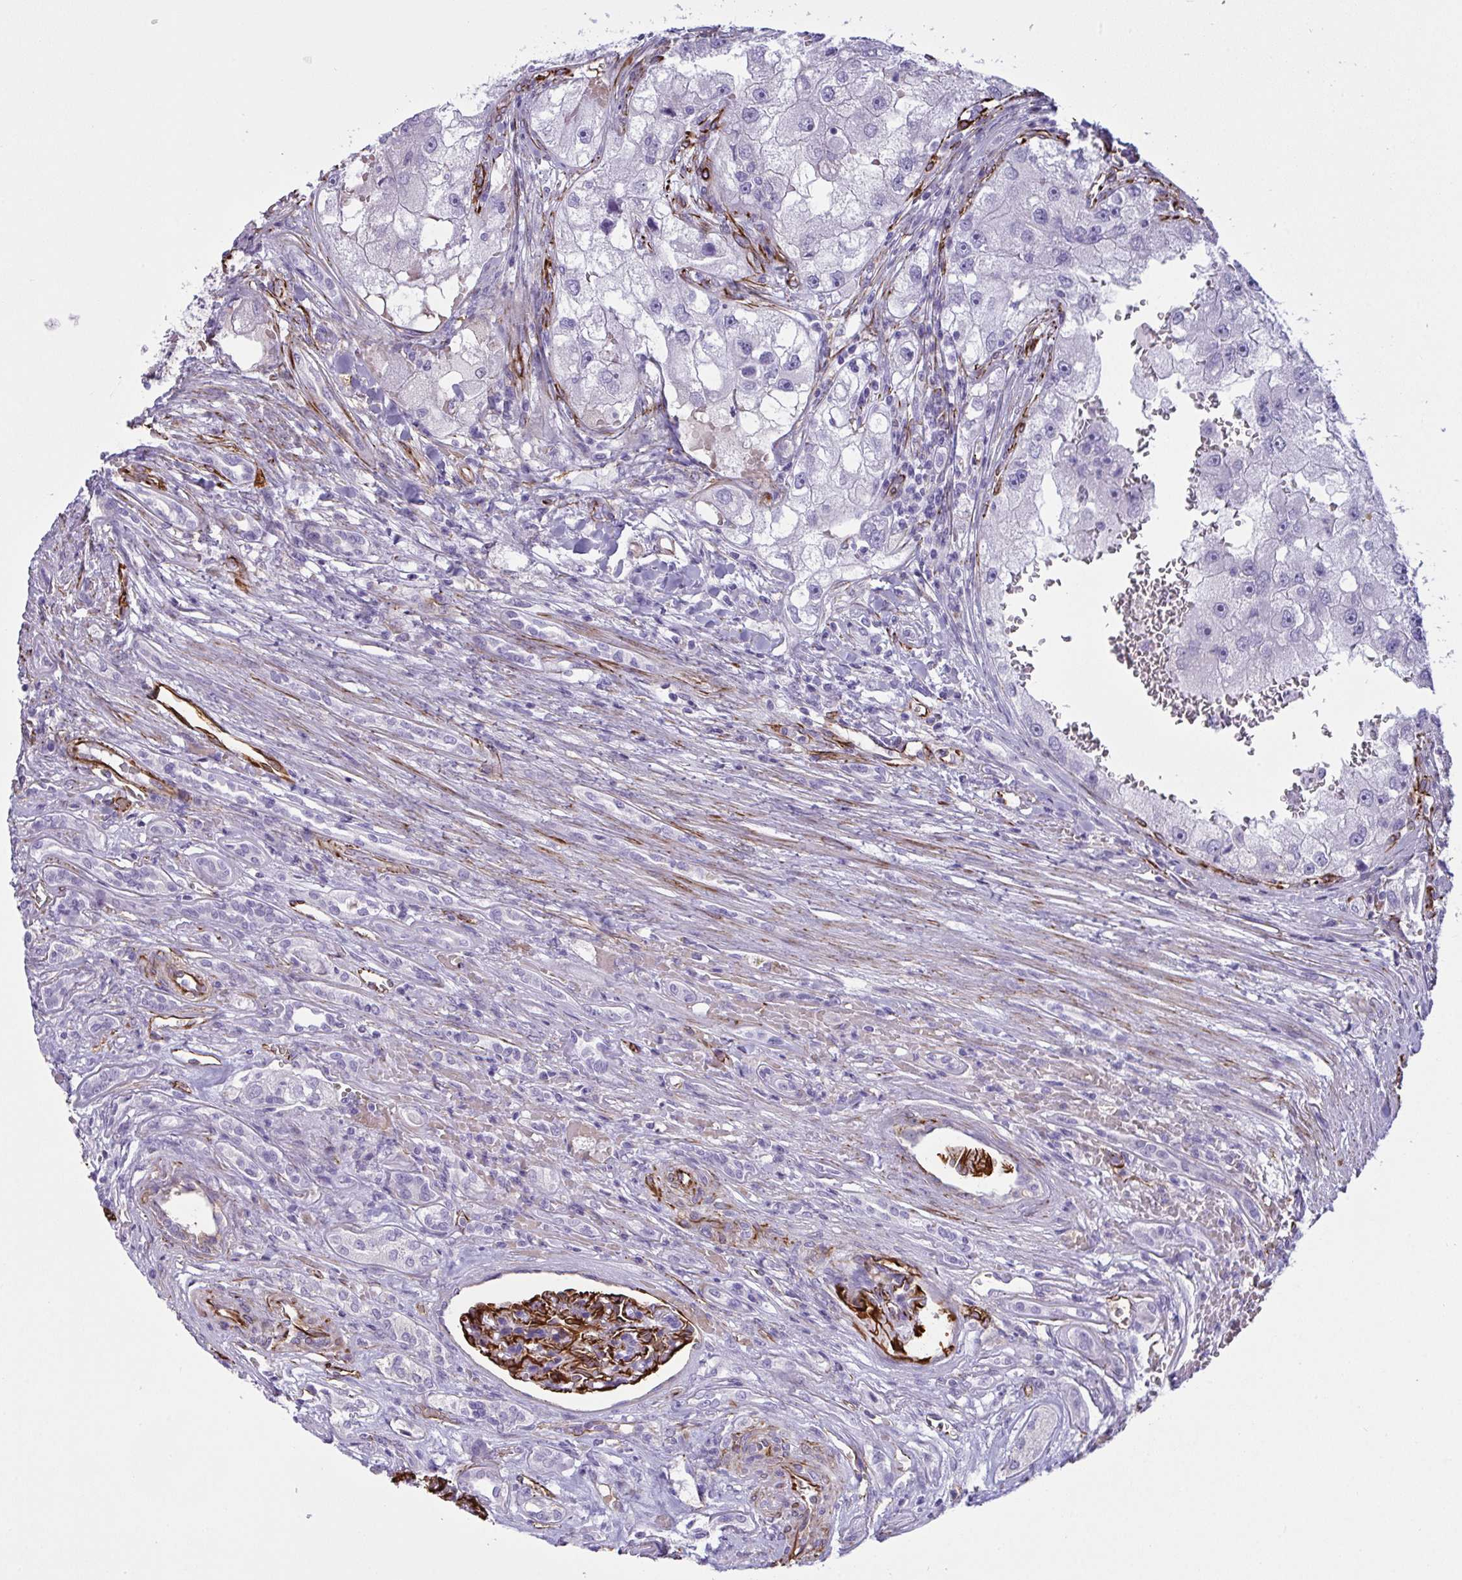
{"staining": {"intensity": "negative", "quantity": "none", "location": "none"}, "tissue": "renal cancer", "cell_type": "Tumor cells", "image_type": "cancer", "snomed": [{"axis": "morphology", "description": "Adenocarcinoma, NOS"}, {"axis": "topography", "description": "Kidney"}], "caption": "An immunohistochemistry histopathology image of renal cancer is shown. There is no staining in tumor cells of renal cancer.", "gene": "SLC35B1", "patient": {"sex": "male", "age": 63}}